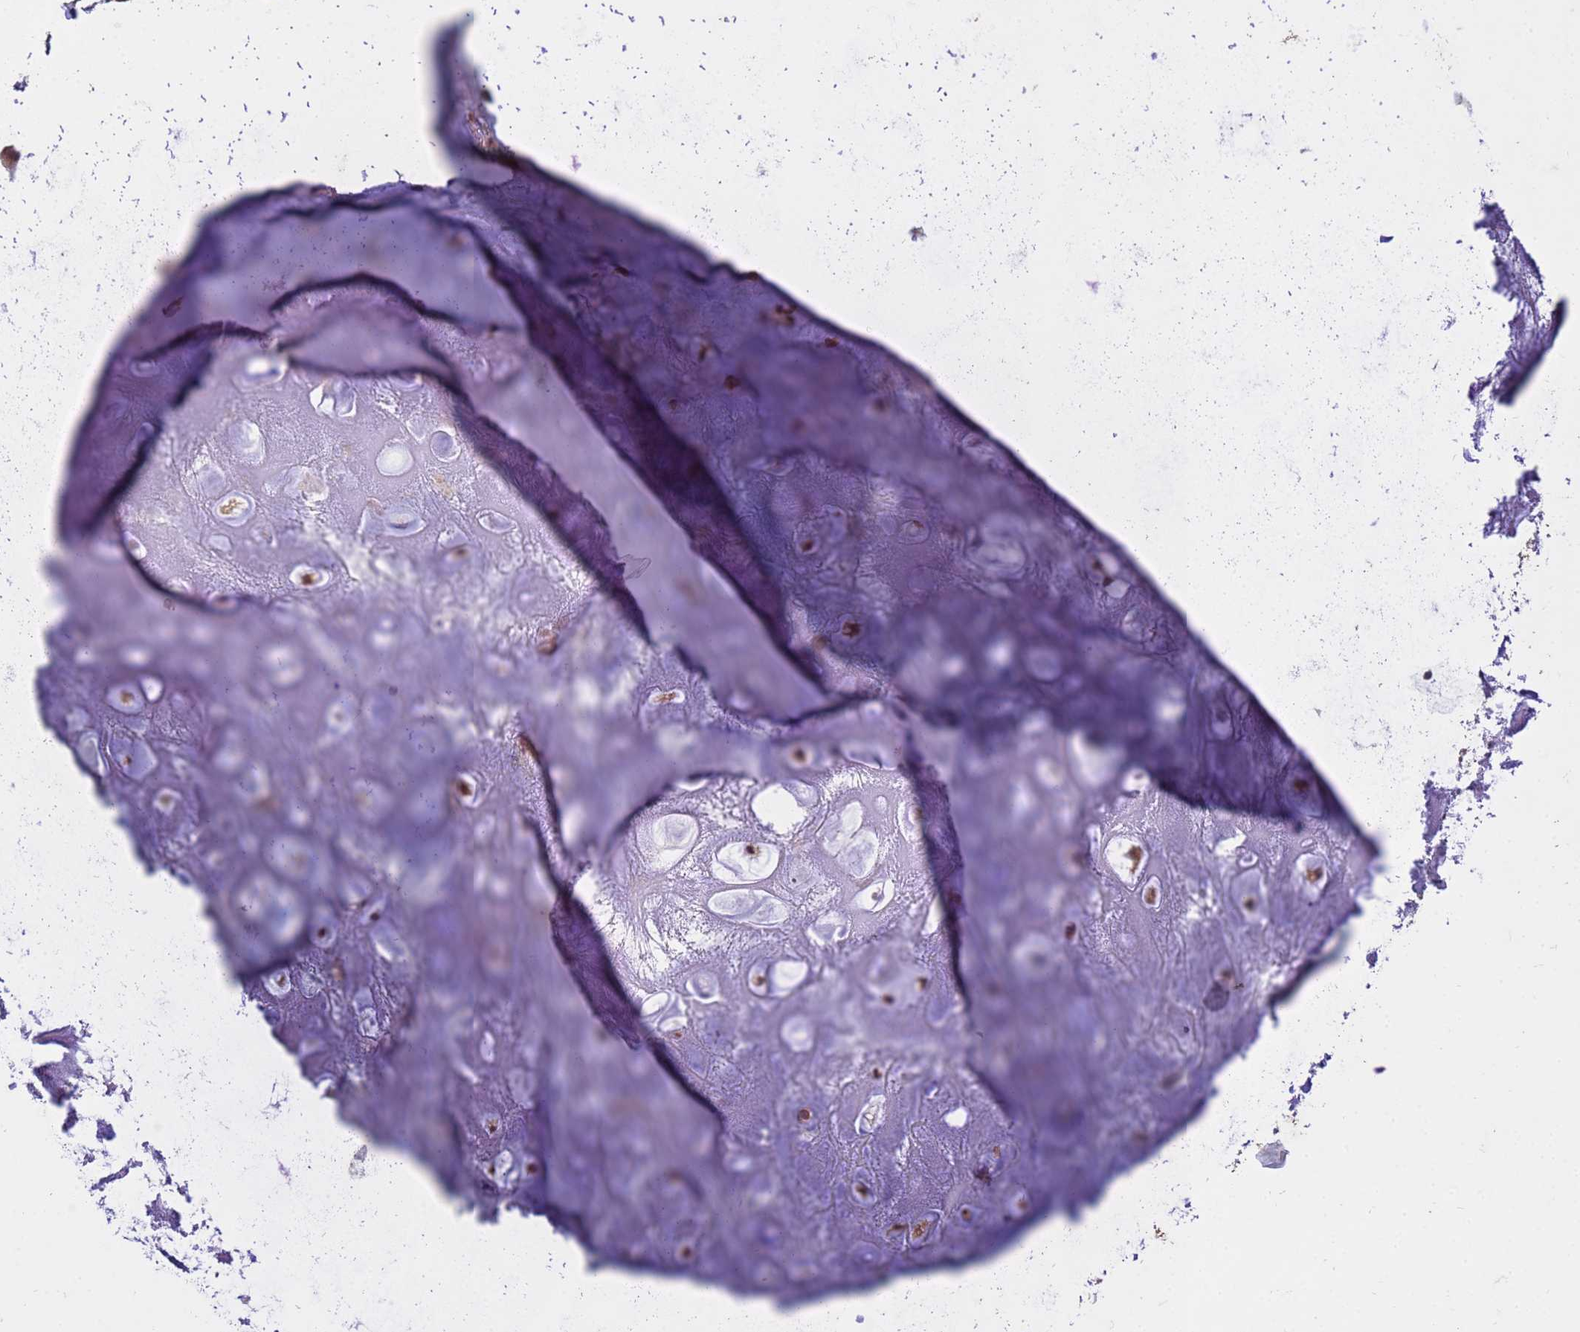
{"staining": {"intensity": "weak", "quantity": "<25%", "location": "cytoplasmic/membranous"}, "tissue": "adipose tissue", "cell_type": "Adipocytes", "image_type": "normal", "snomed": [{"axis": "morphology", "description": "Normal tissue, NOS"}, {"axis": "topography", "description": "Cartilage tissue"}], "caption": "Immunohistochemical staining of unremarkable human adipose tissue exhibits no significant expression in adipocytes.", "gene": "P2RX7", "patient": {"sex": "male", "age": 81}}